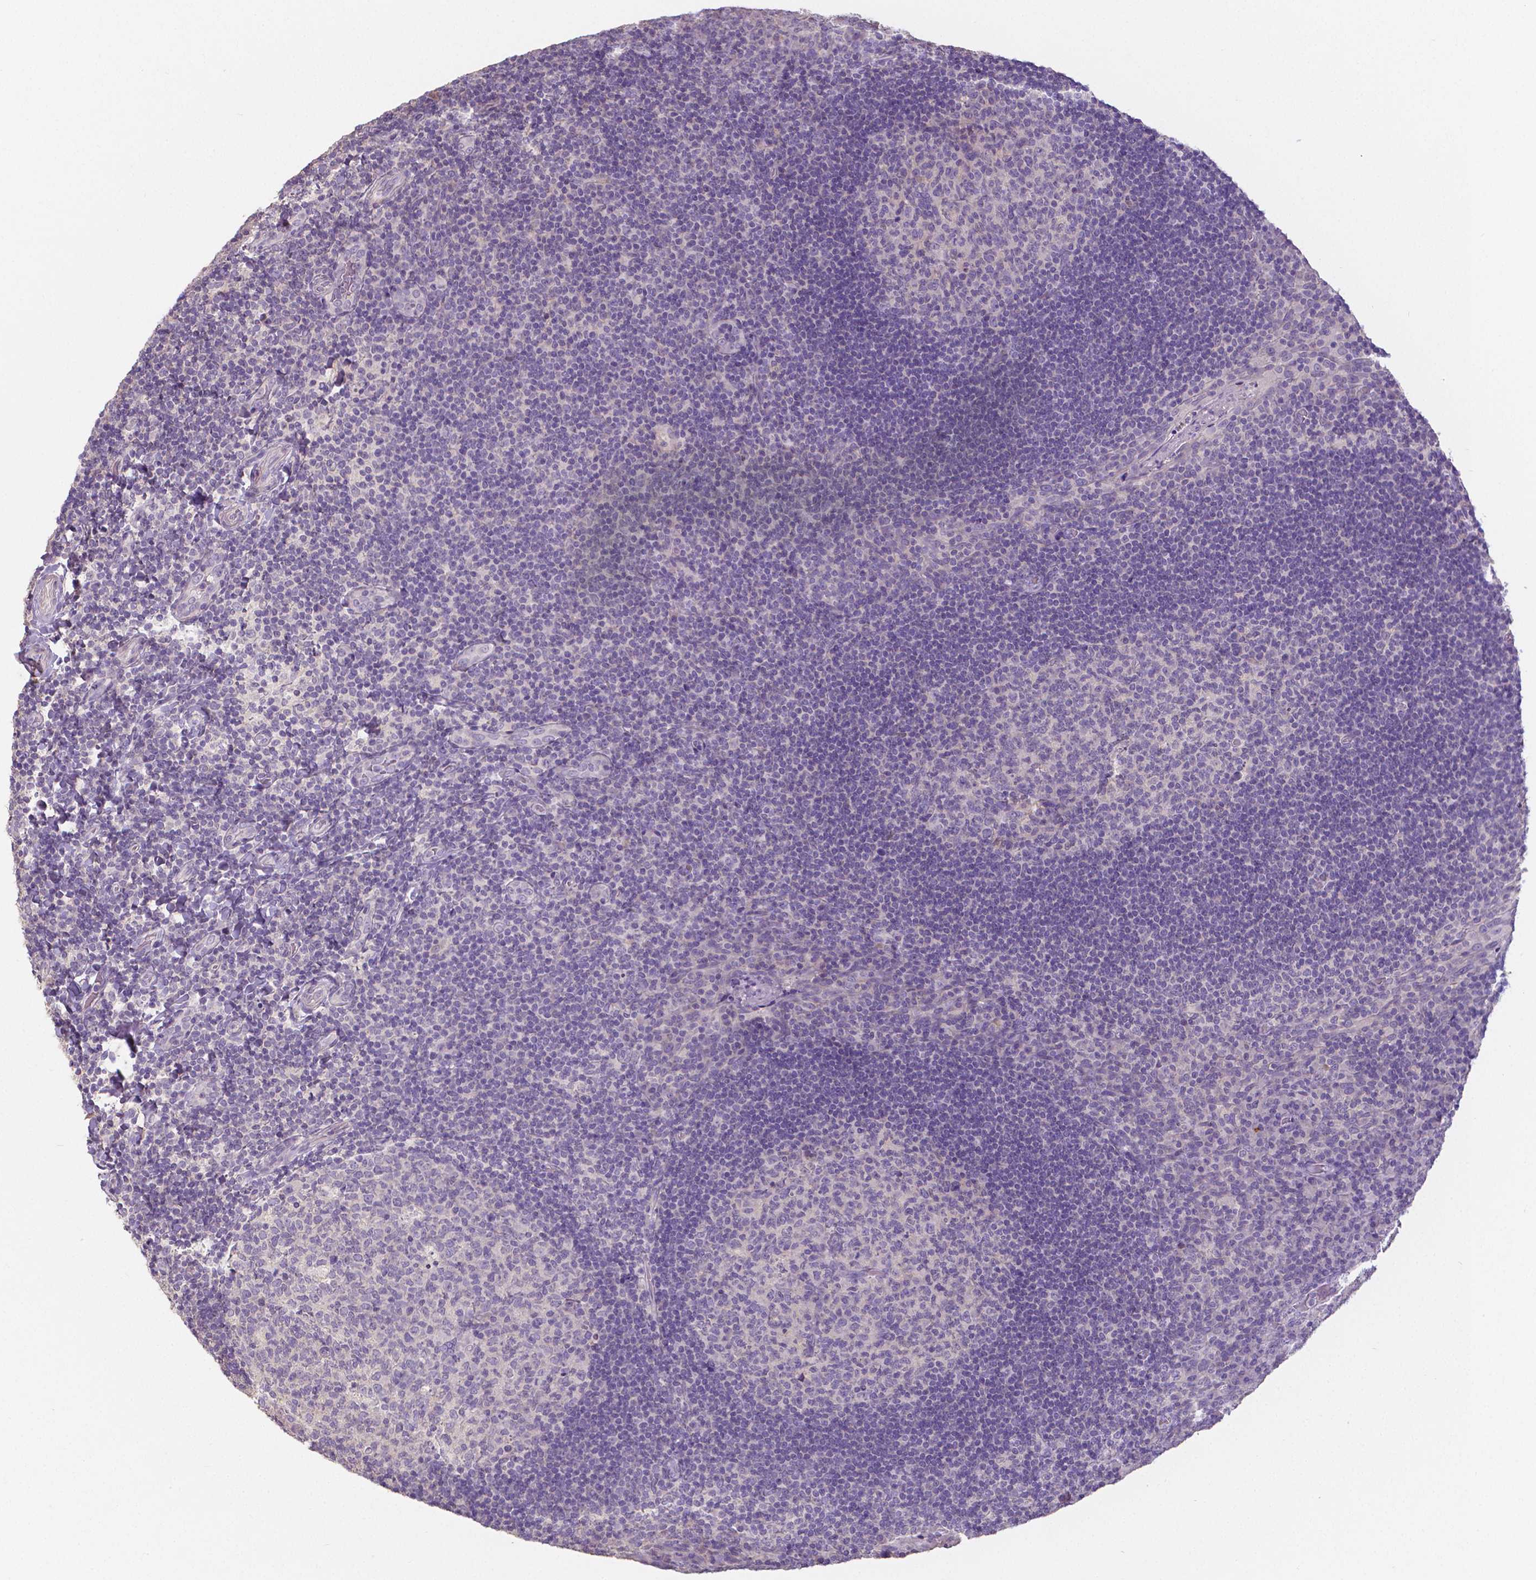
{"staining": {"intensity": "negative", "quantity": "none", "location": "none"}, "tissue": "tonsil", "cell_type": "Germinal center cells", "image_type": "normal", "snomed": [{"axis": "morphology", "description": "Normal tissue, NOS"}, {"axis": "topography", "description": "Tonsil"}], "caption": "Human tonsil stained for a protein using IHC reveals no staining in germinal center cells.", "gene": "CRMP1", "patient": {"sex": "male", "age": 17}}